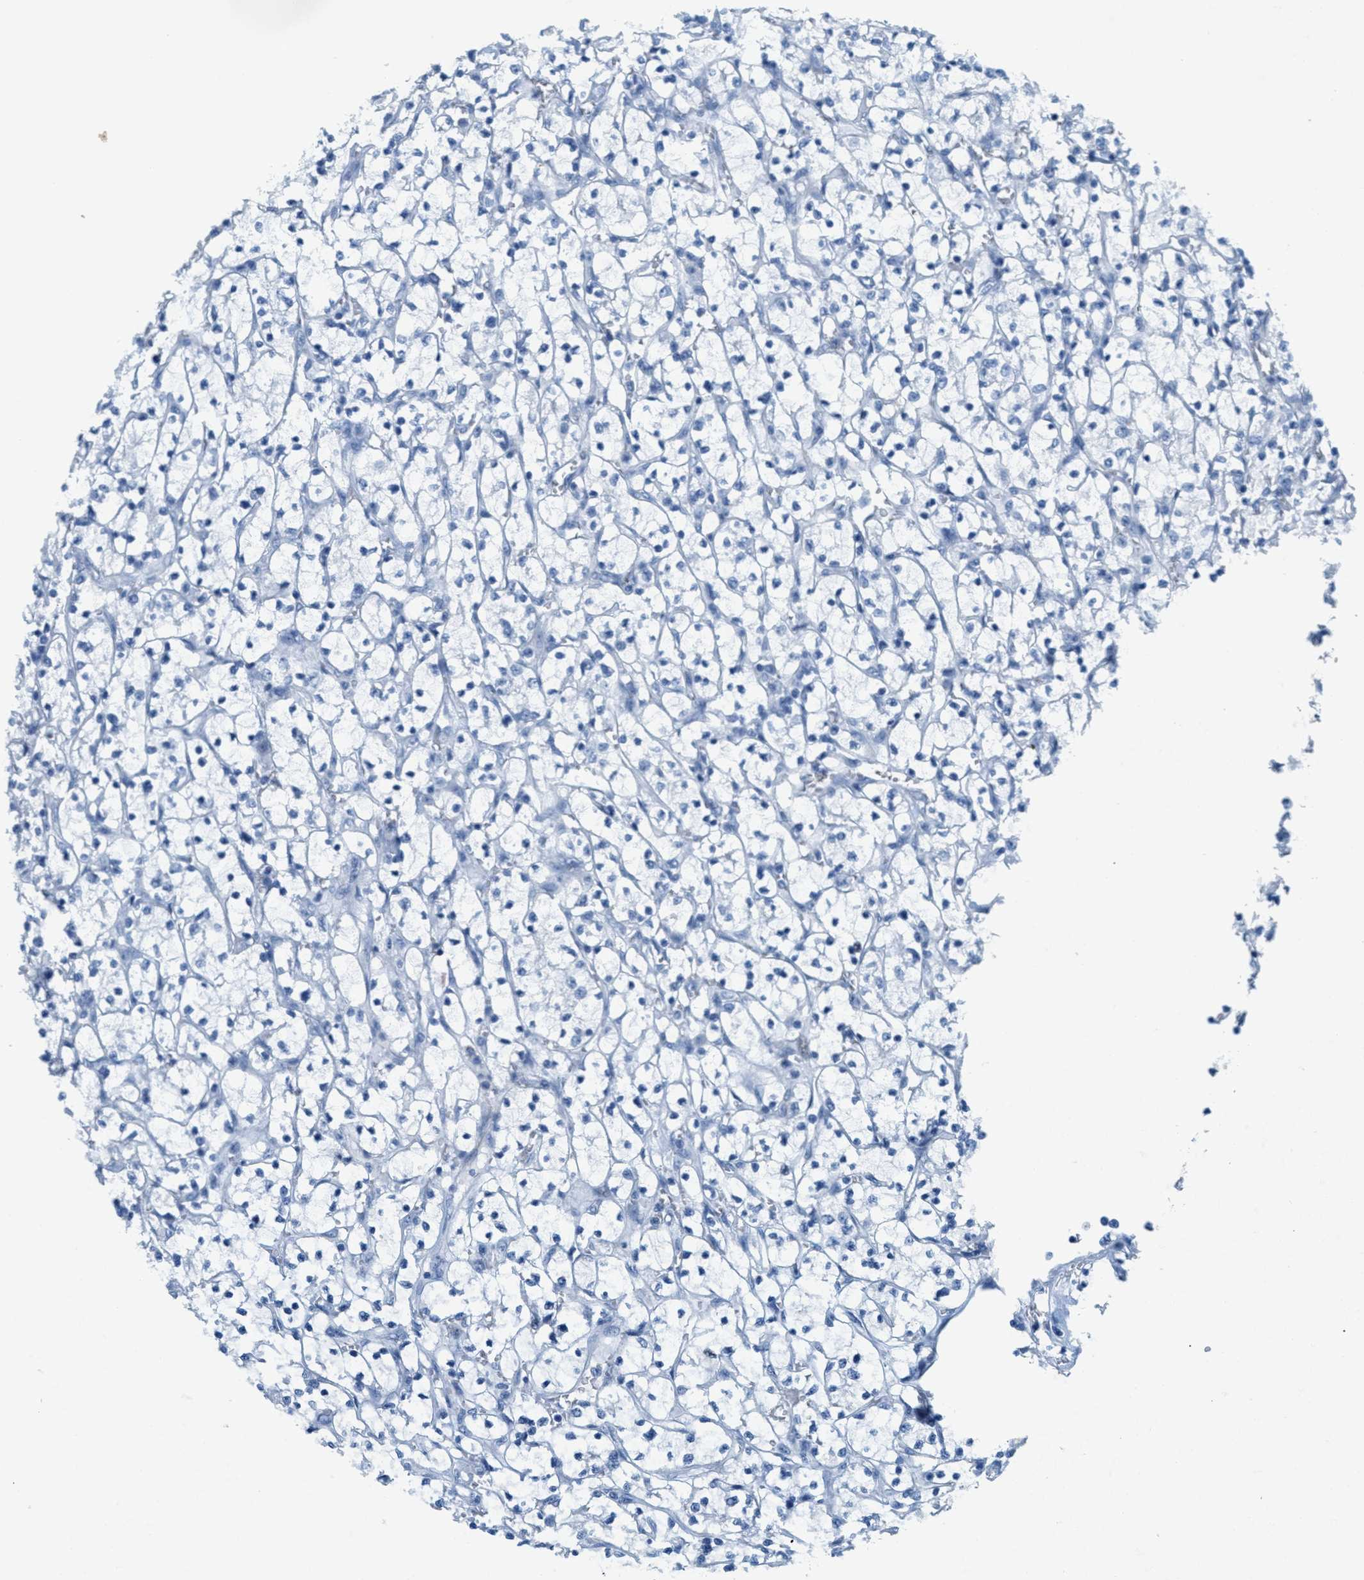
{"staining": {"intensity": "negative", "quantity": "none", "location": "none"}, "tissue": "renal cancer", "cell_type": "Tumor cells", "image_type": "cancer", "snomed": [{"axis": "morphology", "description": "Adenocarcinoma, NOS"}, {"axis": "topography", "description": "Kidney"}], "caption": "IHC of renal cancer demonstrates no positivity in tumor cells.", "gene": "GPM6A", "patient": {"sex": "female", "age": 69}}